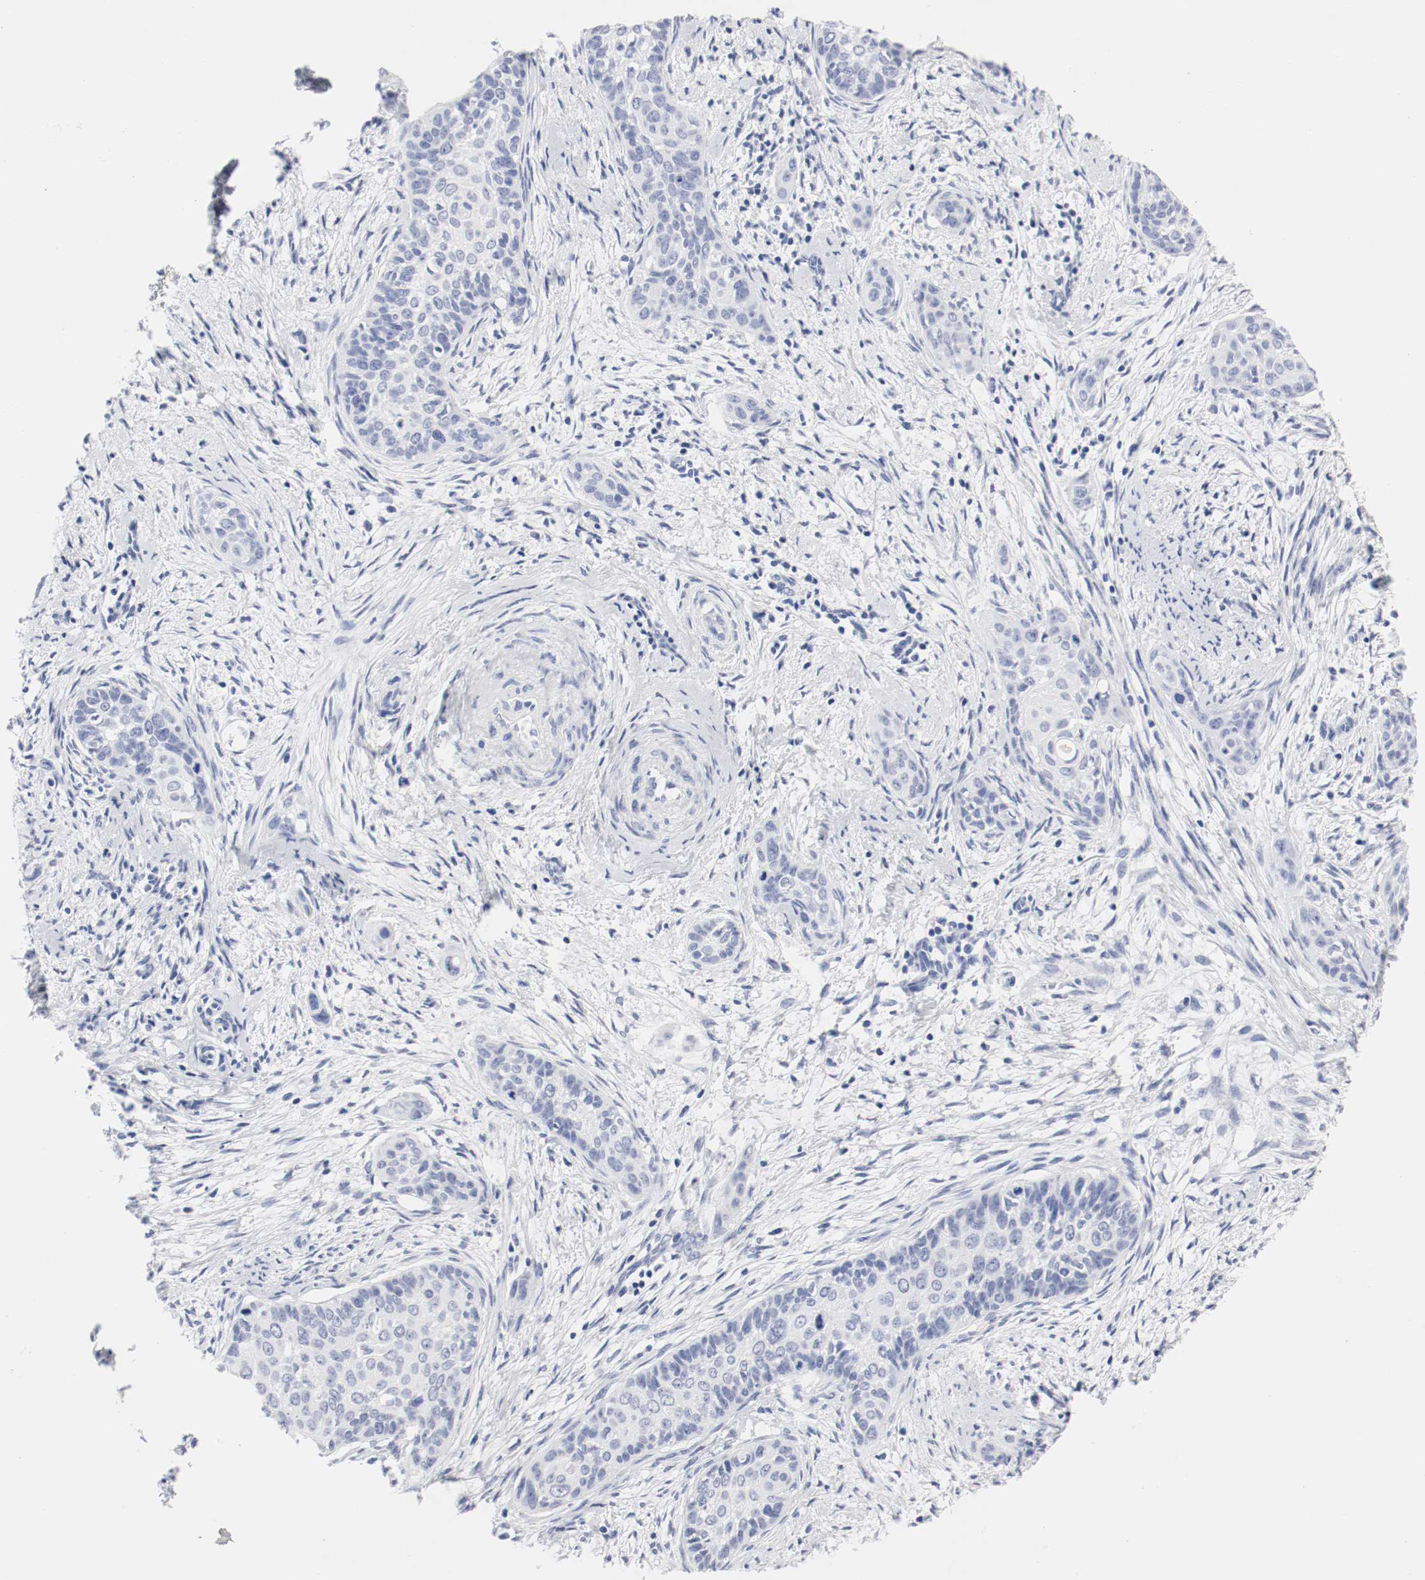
{"staining": {"intensity": "negative", "quantity": "none", "location": "none"}, "tissue": "cervical cancer", "cell_type": "Tumor cells", "image_type": "cancer", "snomed": [{"axis": "morphology", "description": "Squamous cell carcinoma, NOS"}, {"axis": "topography", "description": "Cervix"}], "caption": "The micrograph exhibits no staining of tumor cells in cervical cancer (squamous cell carcinoma). (DAB immunohistochemistry (IHC), high magnification).", "gene": "GAD1", "patient": {"sex": "female", "age": 33}}